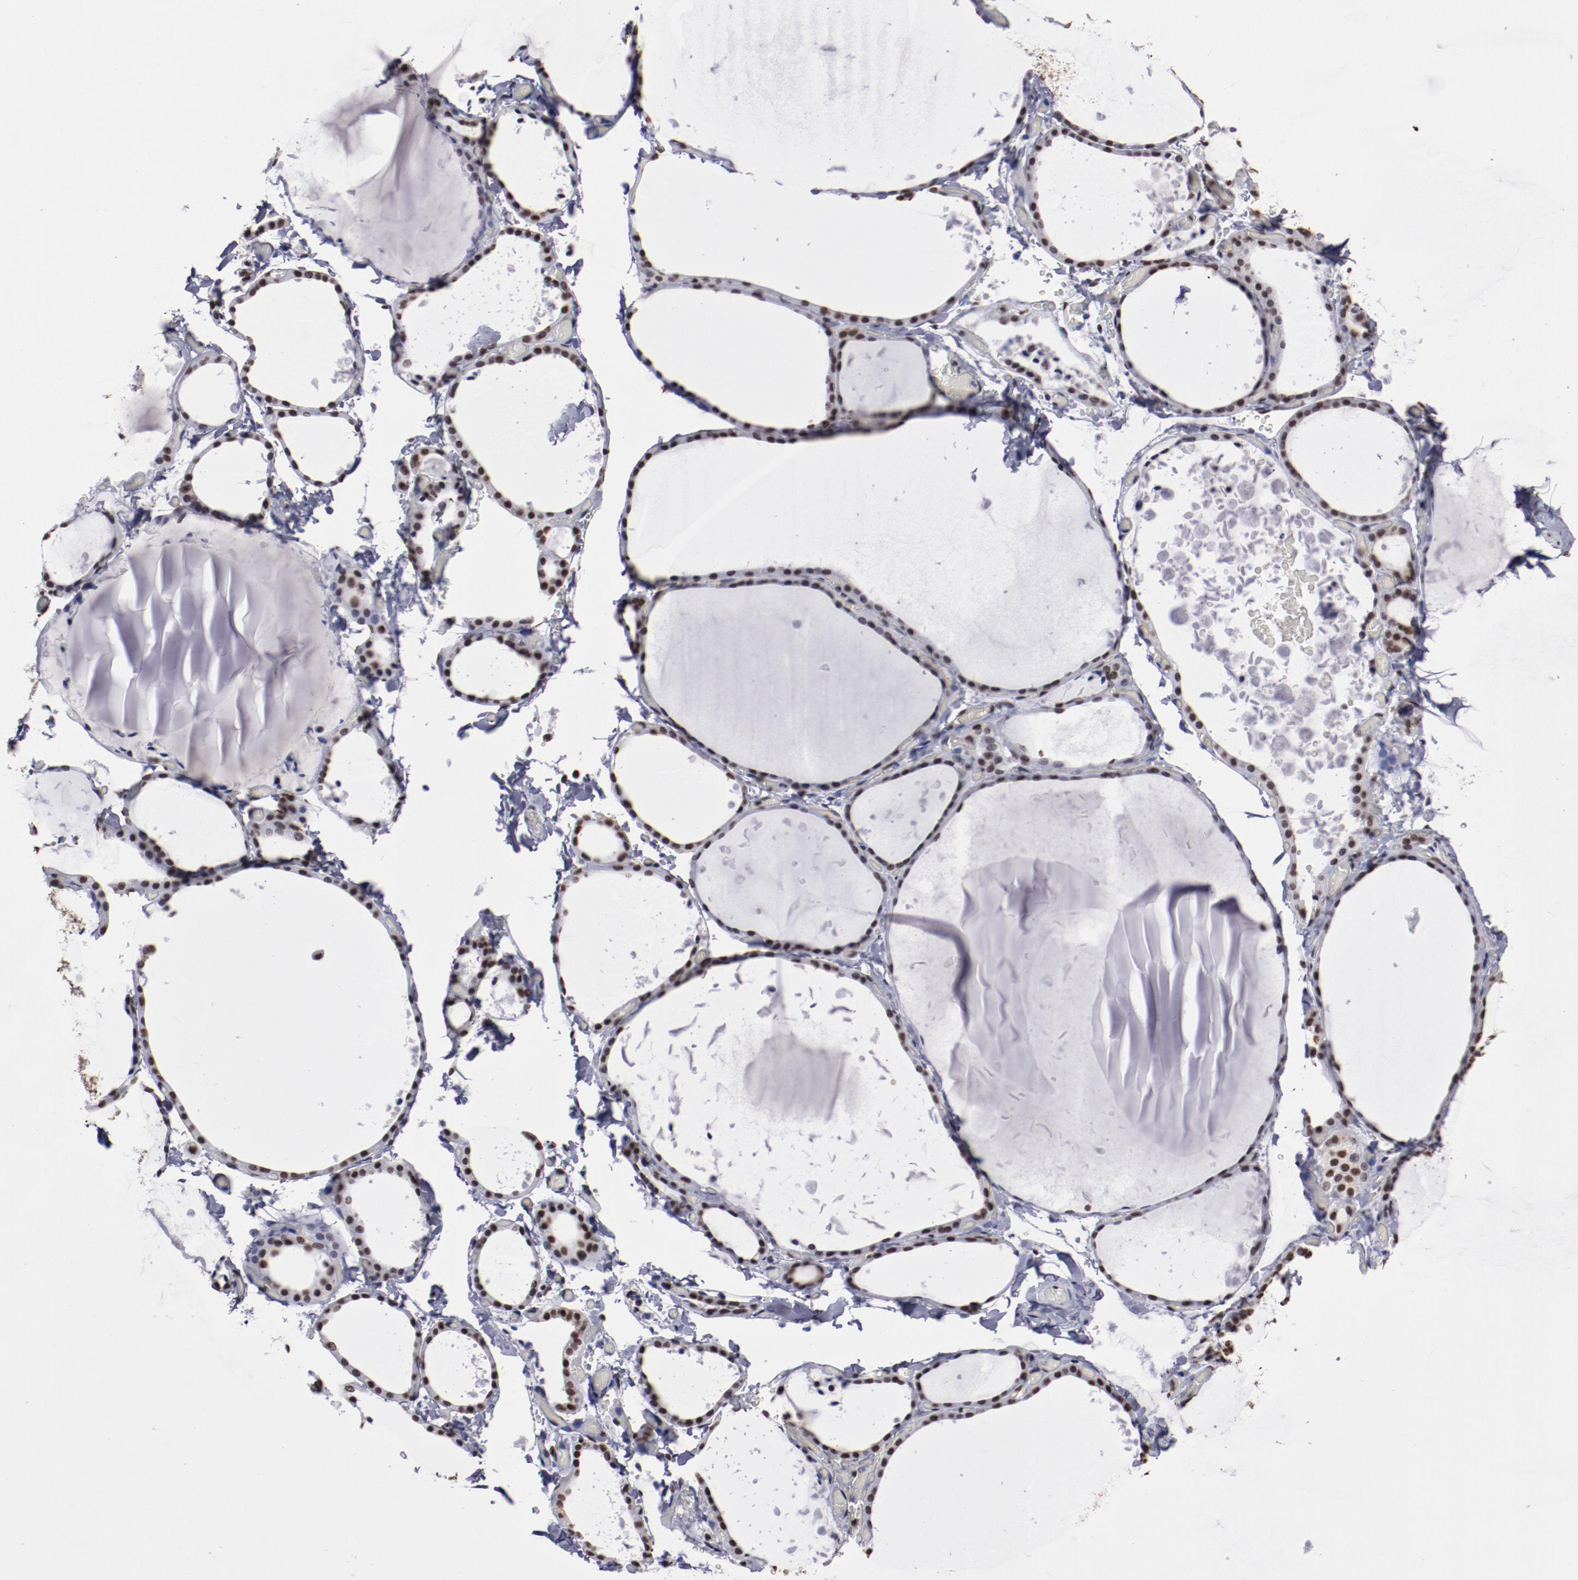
{"staining": {"intensity": "moderate", "quantity": ">75%", "location": "nuclear"}, "tissue": "thyroid gland", "cell_type": "Glandular cells", "image_type": "normal", "snomed": [{"axis": "morphology", "description": "Normal tissue, NOS"}, {"axis": "topography", "description": "Thyroid gland"}], "caption": "Brown immunohistochemical staining in normal thyroid gland shows moderate nuclear expression in about >75% of glandular cells. (DAB (3,3'-diaminobenzidine) = brown stain, brightfield microscopy at high magnification).", "gene": "HNRNPA1L3", "patient": {"sex": "female", "age": 22}}